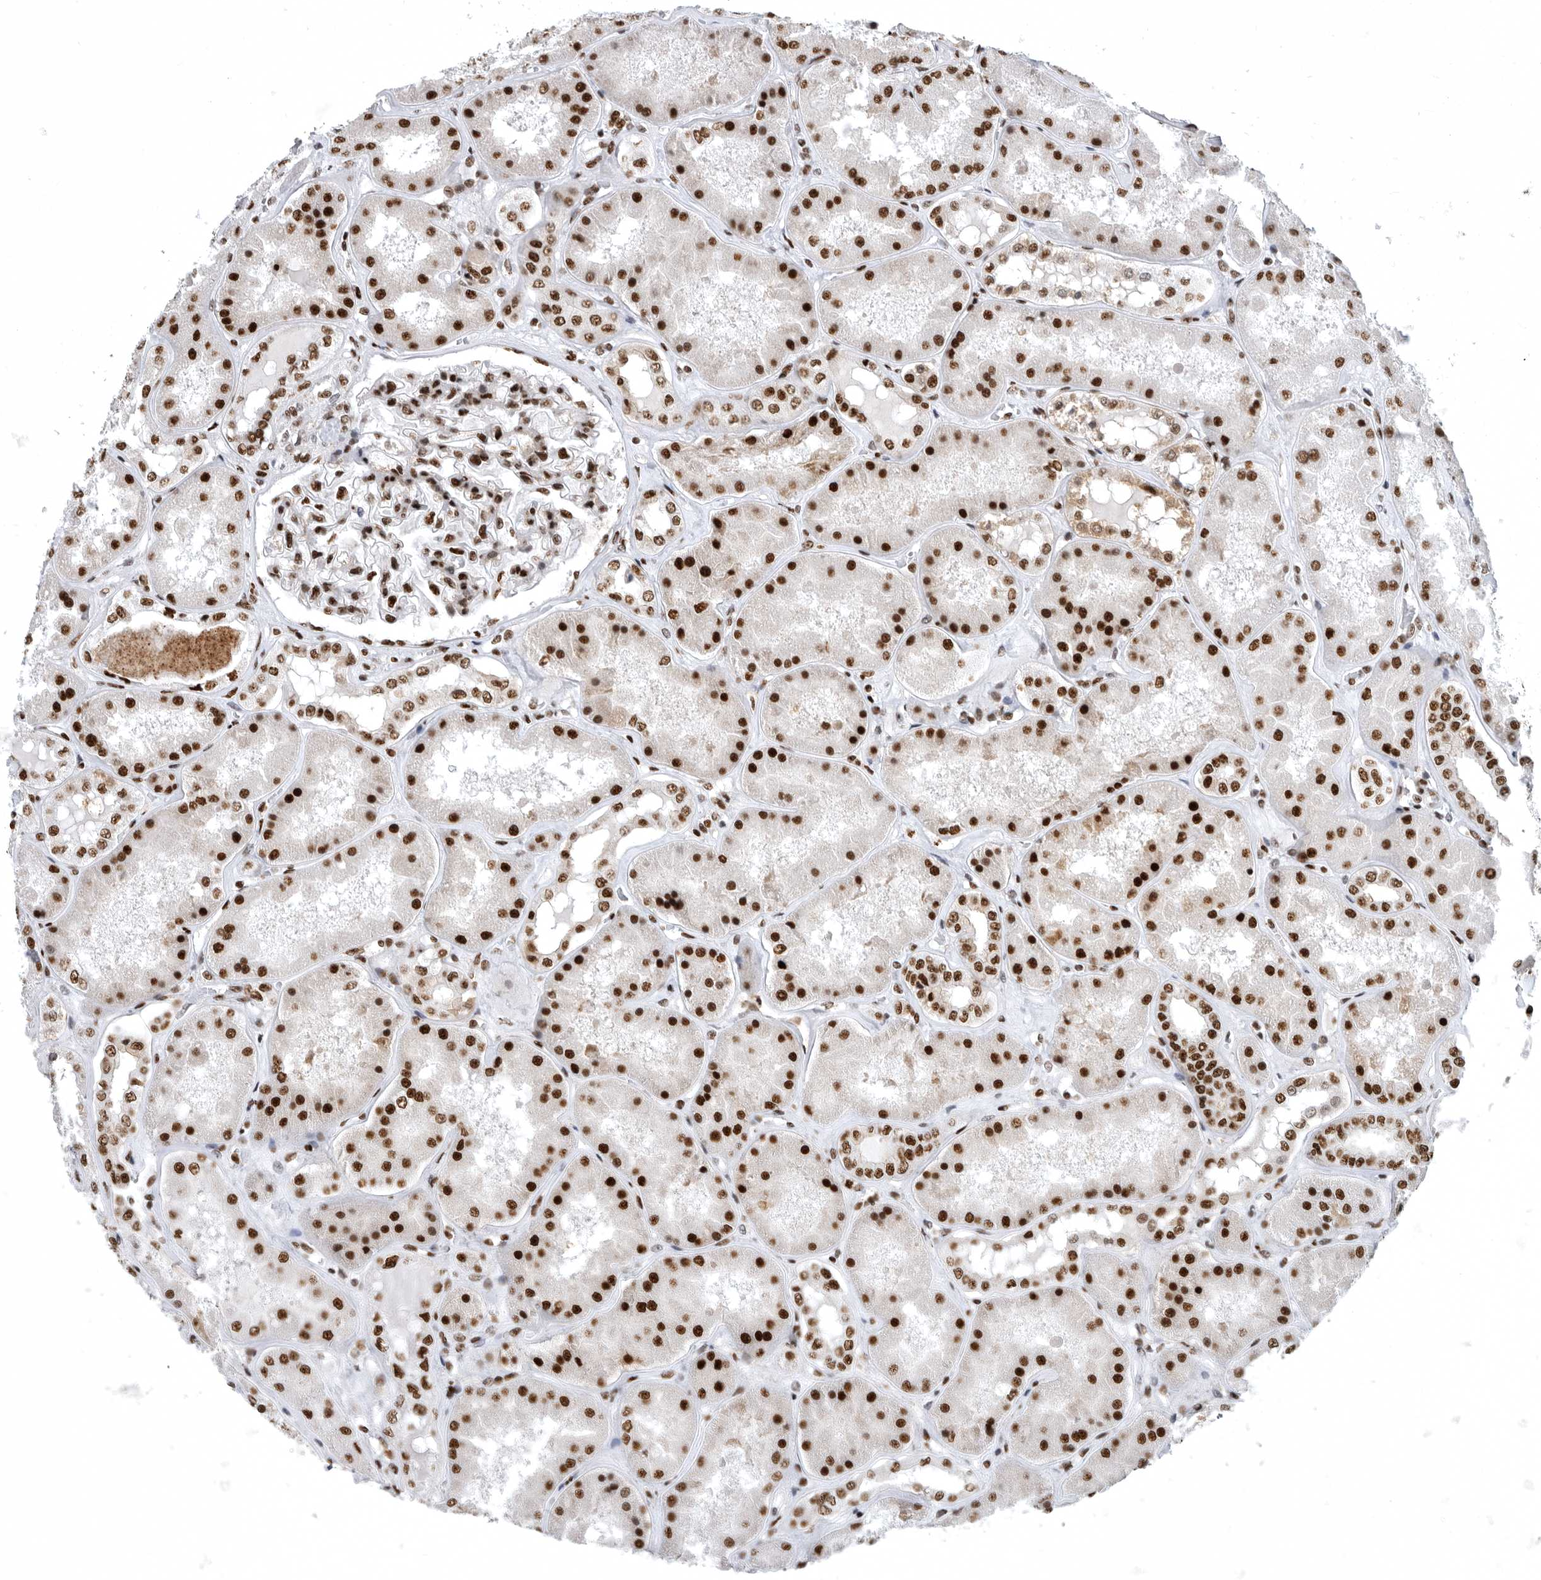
{"staining": {"intensity": "strong", "quantity": ">75%", "location": "nuclear"}, "tissue": "kidney", "cell_type": "Cells in glomeruli", "image_type": "normal", "snomed": [{"axis": "morphology", "description": "Normal tissue, NOS"}, {"axis": "topography", "description": "Kidney"}], "caption": "Human kidney stained for a protein (brown) shows strong nuclear positive staining in about >75% of cells in glomeruli.", "gene": "BCLAF1", "patient": {"sex": "female", "age": 56}}